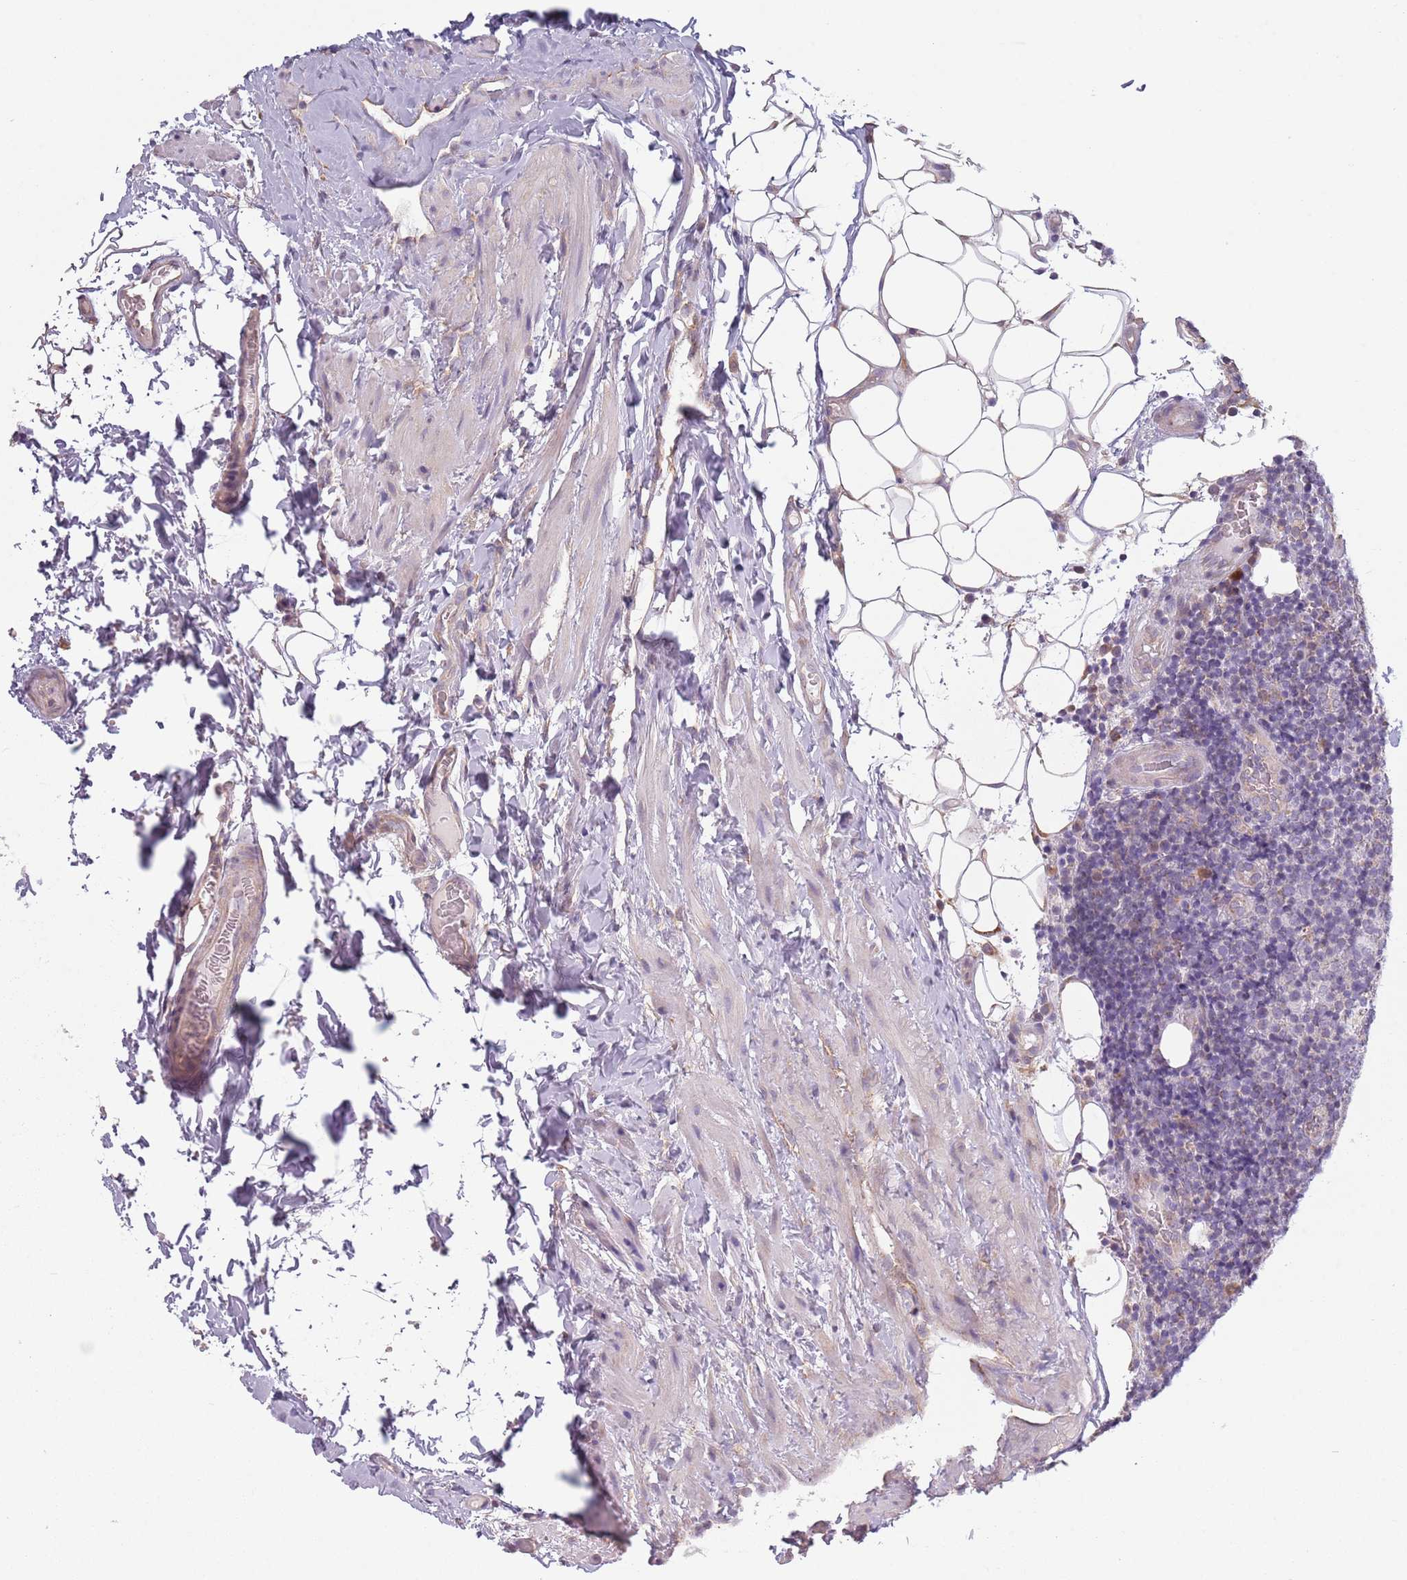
{"staining": {"intensity": "negative", "quantity": "none", "location": "none"}, "tissue": "lymph node", "cell_type": "Germinal center cells", "image_type": "normal", "snomed": [{"axis": "morphology", "description": "Normal tissue, NOS"}, {"axis": "topography", "description": "Lymph node"}], "caption": "Immunohistochemical staining of normal lymph node displays no significant staining in germinal center cells. The staining is performed using DAB brown chromogen with nuclei counter-stained in using hematoxylin.", "gene": "COQ5", "patient": {"sex": "female", "age": 31}}